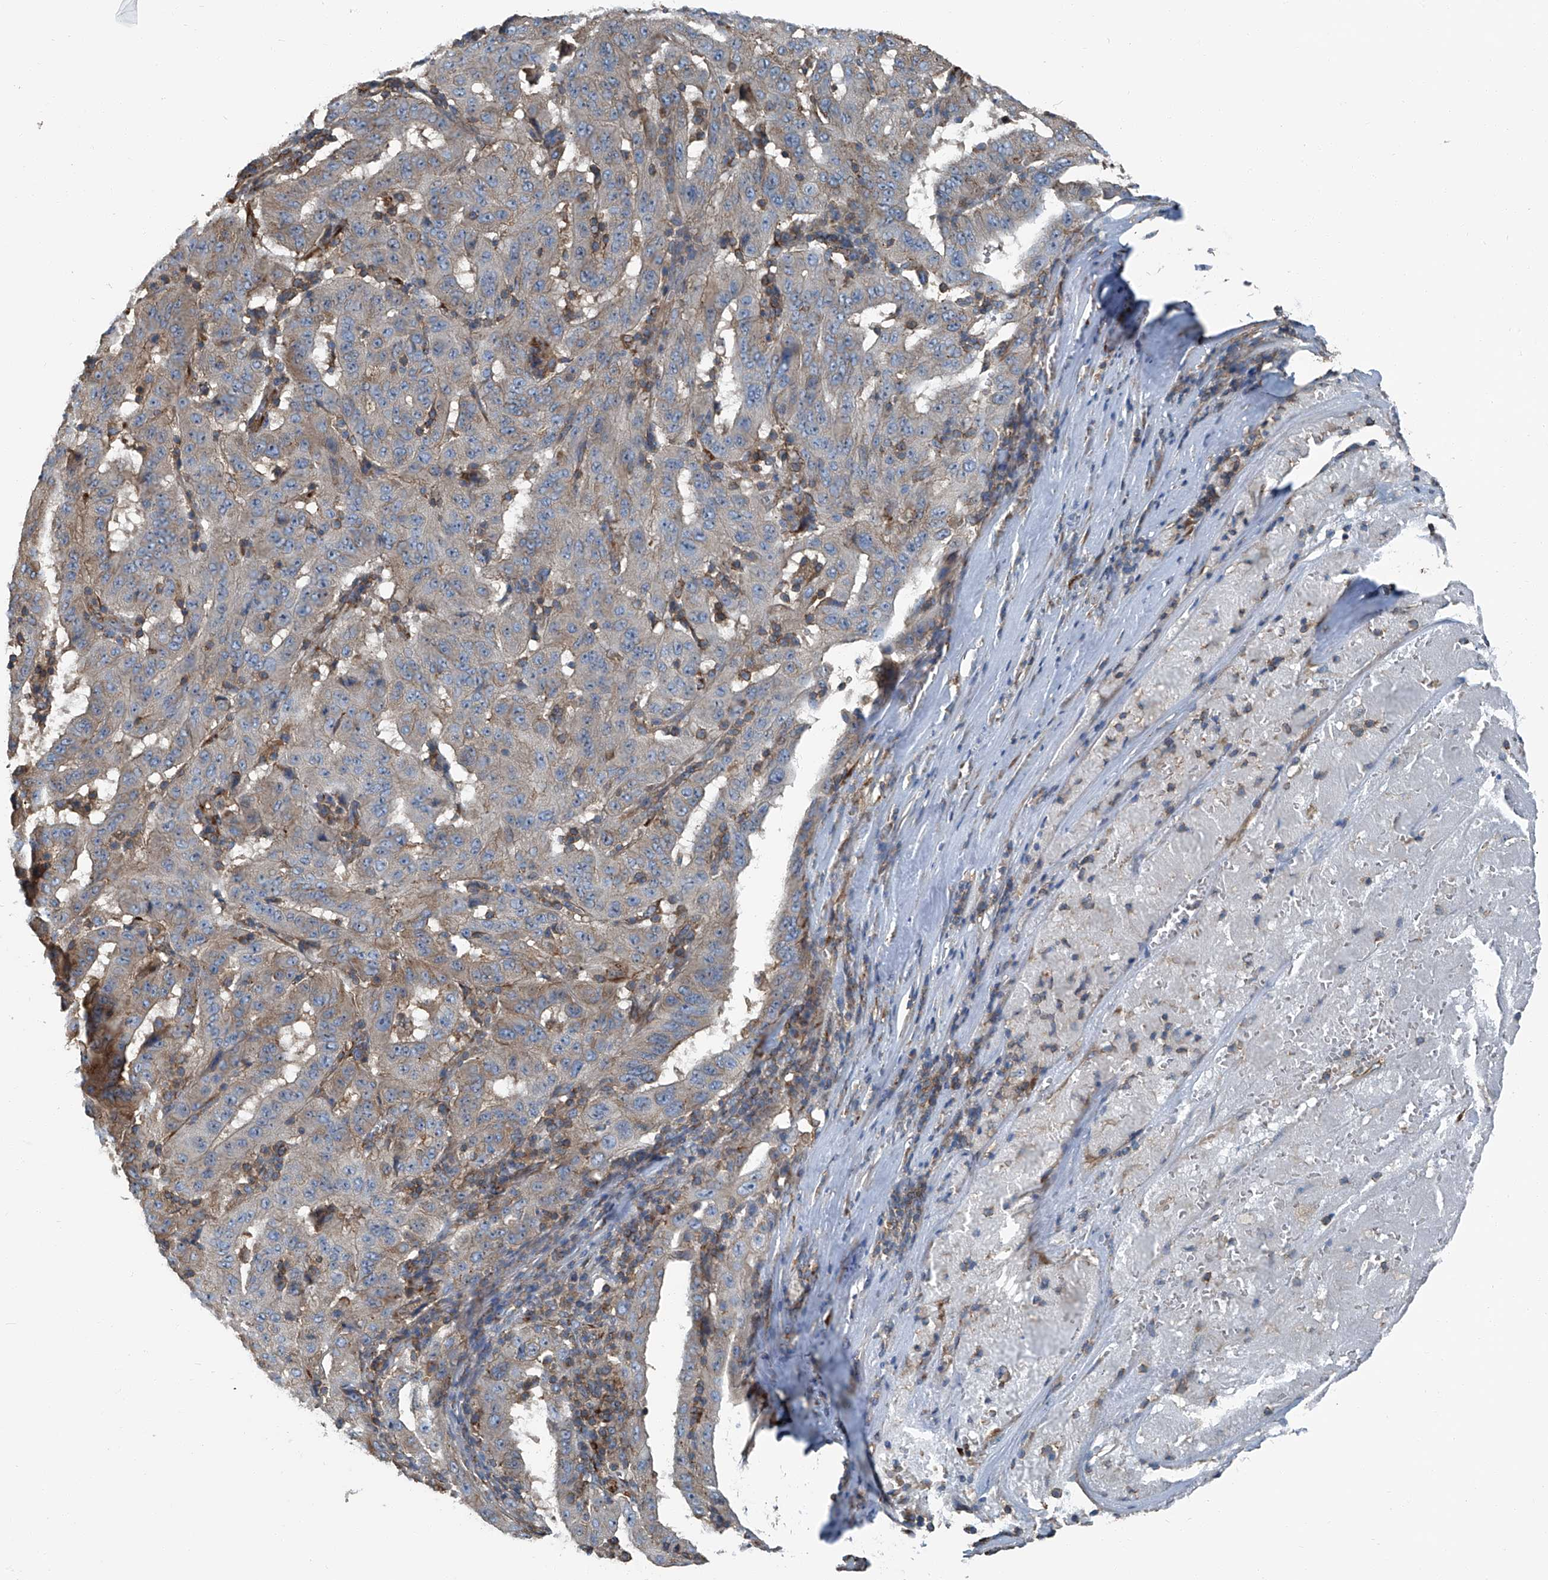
{"staining": {"intensity": "weak", "quantity": "25%-75%", "location": "cytoplasmic/membranous"}, "tissue": "pancreatic cancer", "cell_type": "Tumor cells", "image_type": "cancer", "snomed": [{"axis": "morphology", "description": "Adenocarcinoma, NOS"}, {"axis": "topography", "description": "Pancreas"}], "caption": "Human pancreatic adenocarcinoma stained for a protein (brown) demonstrates weak cytoplasmic/membranous positive expression in about 25%-75% of tumor cells.", "gene": "SEPTIN7", "patient": {"sex": "male", "age": 63}}